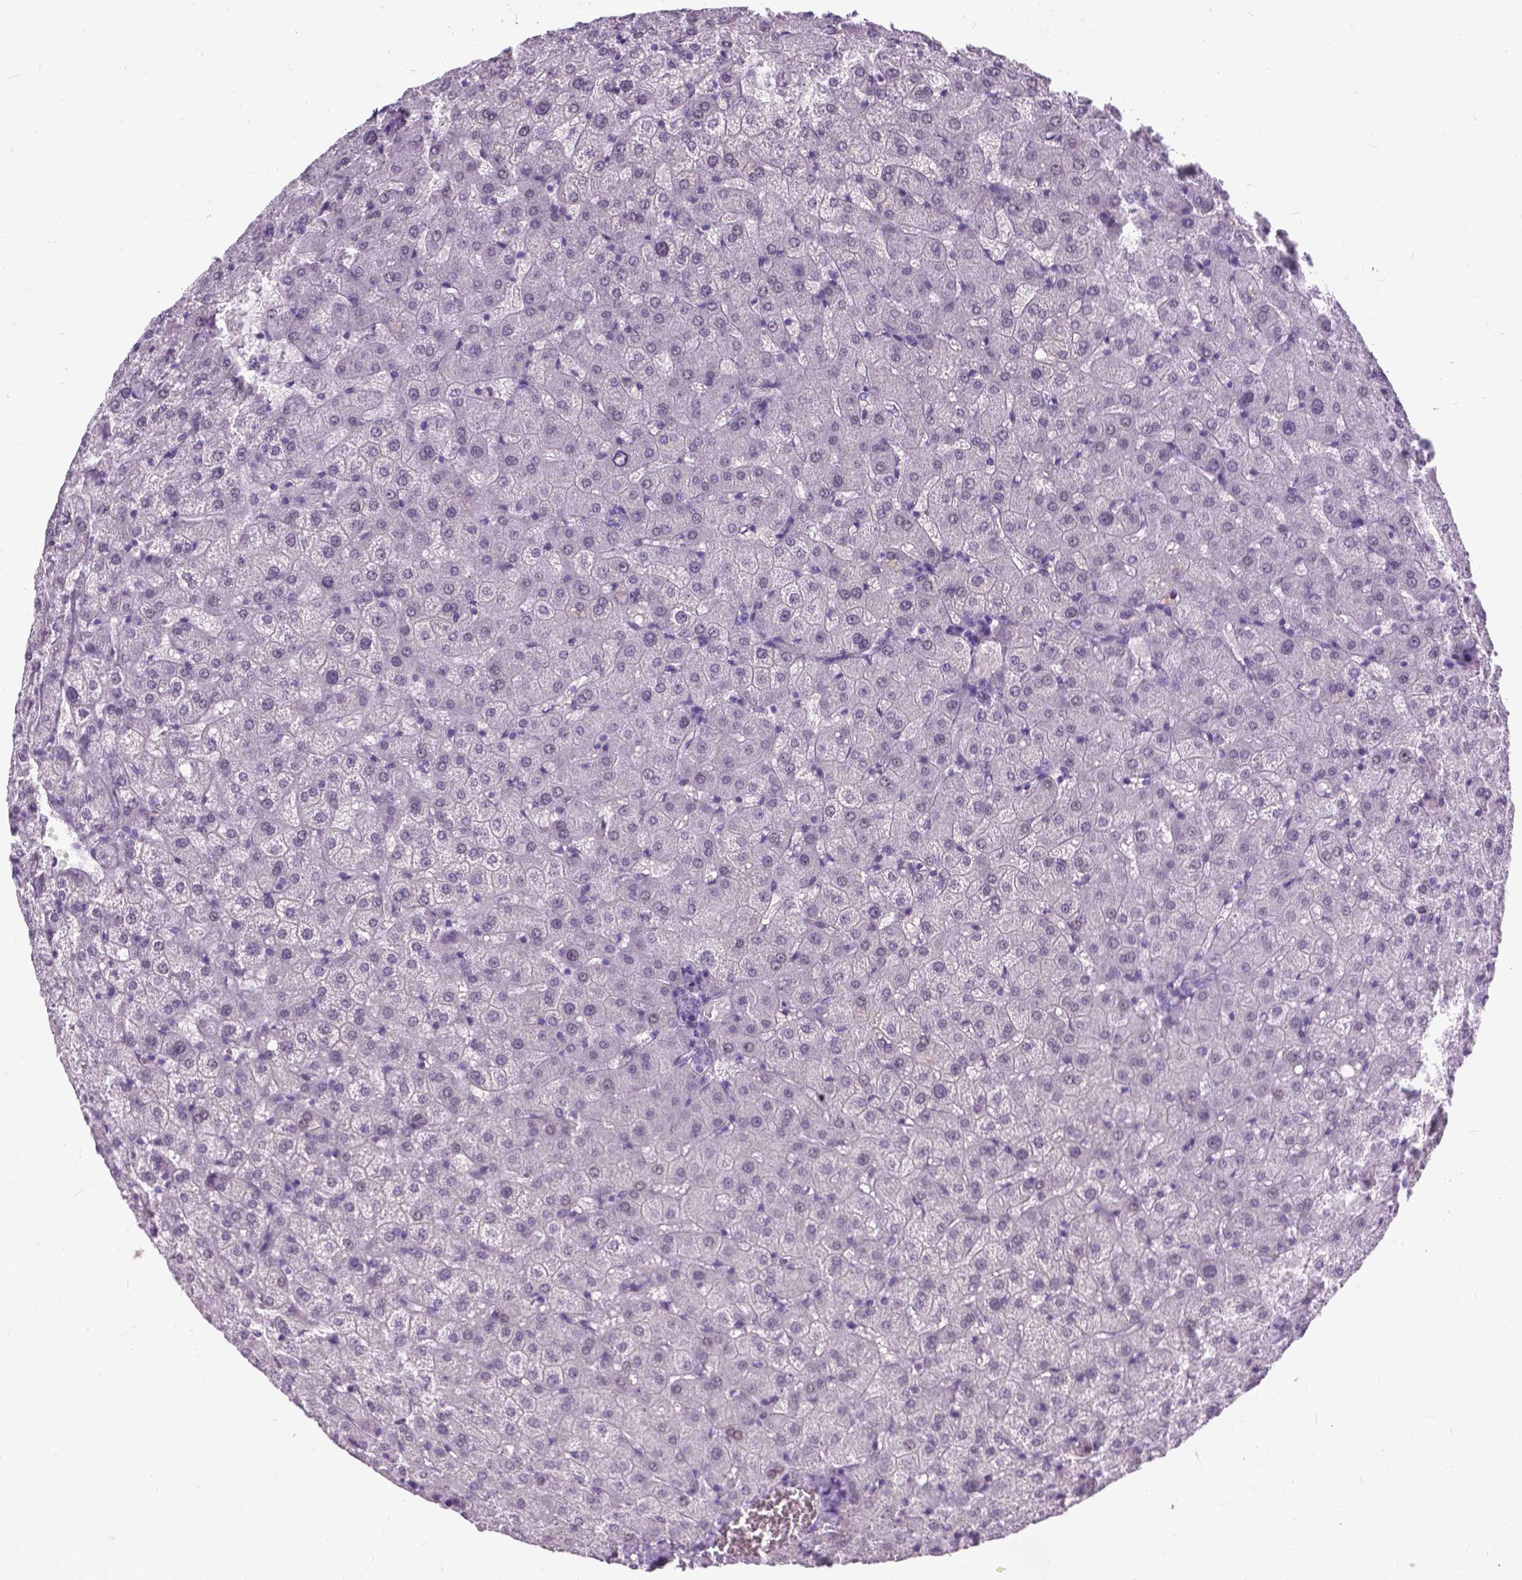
{"staining": {"intensity": "weak", "quantity": "<25%", "location": "nuclear"}, "tissue": "liver", "cell_type": "Cholangiocytes", "image_type": "normal", "snomed": [{"axis": "morphology", "description": "Normal tissue, NOS"}, {"axis": "topography", "description": "Liver"}], "caption": "Immunohistochemistry (IHC) histopathology image of benign liver: liver stained with DAB (3,3'-diaminobenzidine) demonstrates no significant protein expression in cholangiocytes.", "gene": "PROB1", "patient": {"sex": "female", "age": 50}}